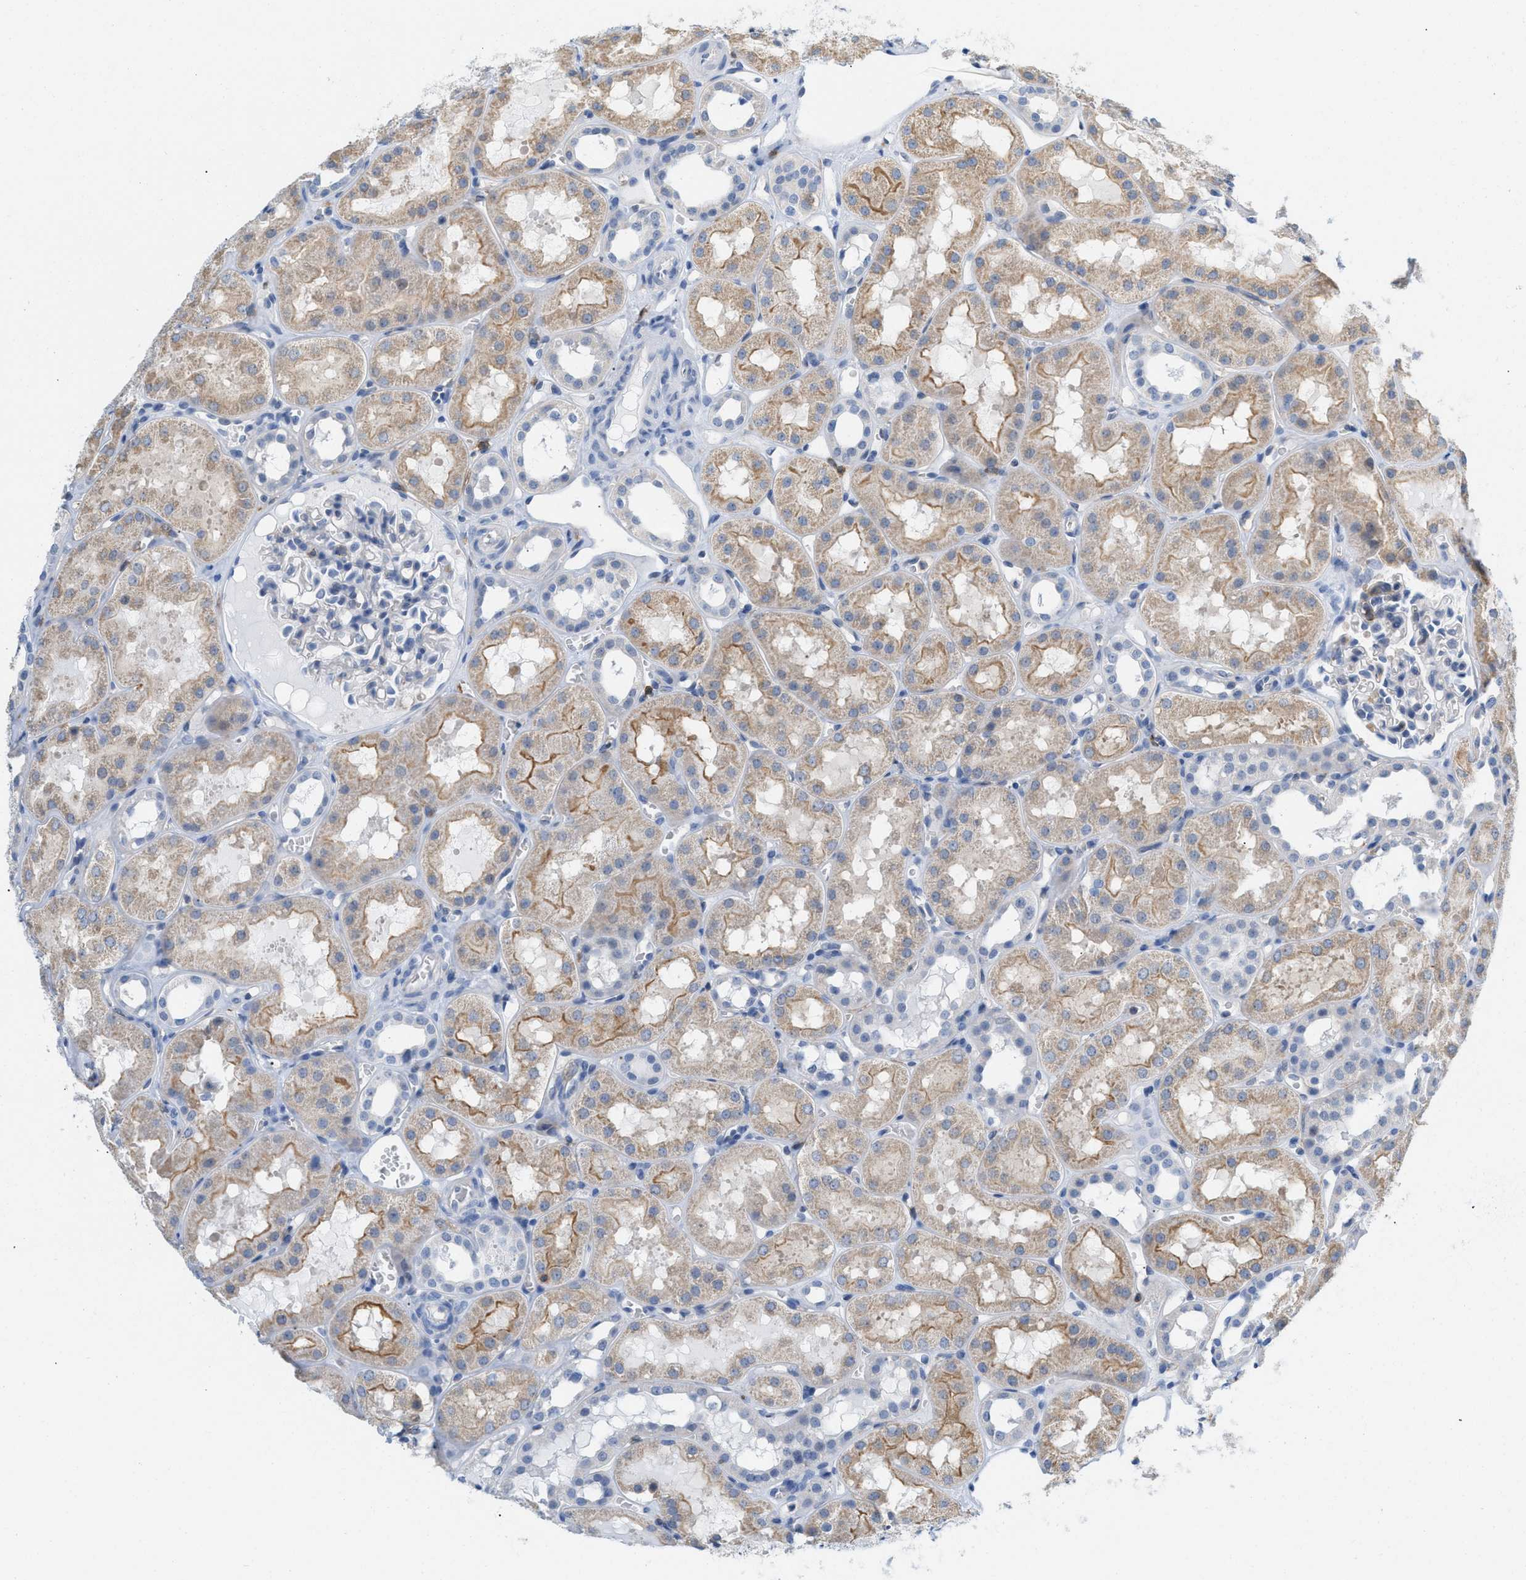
{"staining": {"intensity": "negative", "quantity": "none", "location": "none"}, "tissue": "kidney", "cell_type": "Cells in glomeruli", "image_type": "normal", "snomed": [{"axis": "morphology", "description": "Normal tissue, NOS"}, {"axis": "topography", "description": "Kidney"}, {"axis": "topography", "description": "Urinary bladder"}], "caption": "This is a micrograph of immunohistochemistry staining of benign kidney, which shows no expression in cells in glomeruli.", "gene": "IL16", "patient": {"sex": "male", "age": 16}}